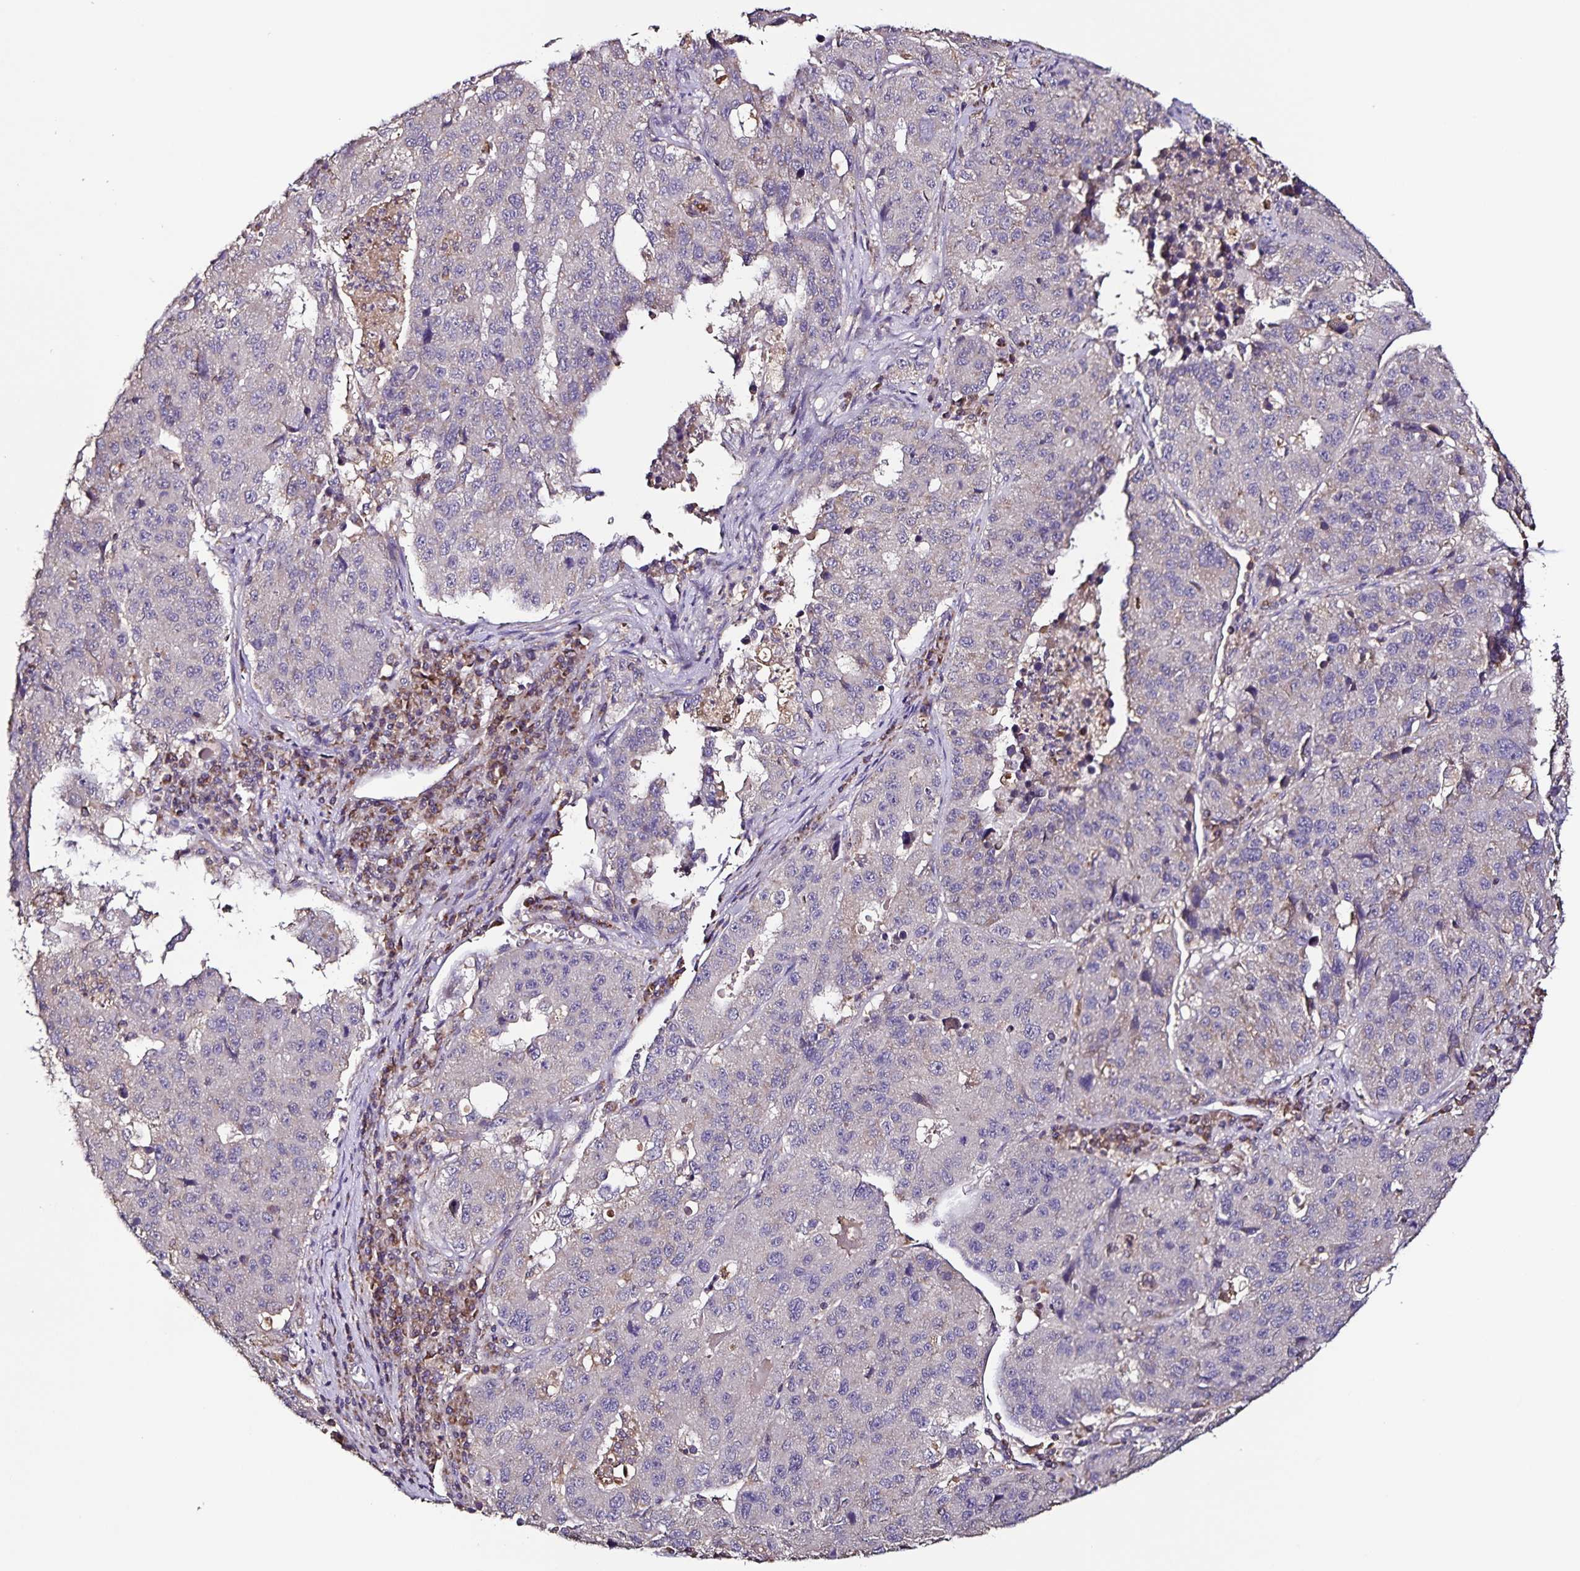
{"staining": {"intensity": "negative", "quantity": "none", "location": "none"}, "tissue": "stomach cancer", "cell_type": "Tumor cells", "image_type": "cancer", "snomed": [{"axis": "morphology", "description": "Adenocarcinoma, NOS"}, {"axis": "topography", "description": "Stomach"}], "caption": "This photomicrograph is of adenocarcinoma (stomach) stained with IHC to label a protein in brown with the nuclei are counter-stained blue. There is no expression in tumor cells.", "gene": "MAN1A1", "patient": {"sex": "male", "age": 71}}